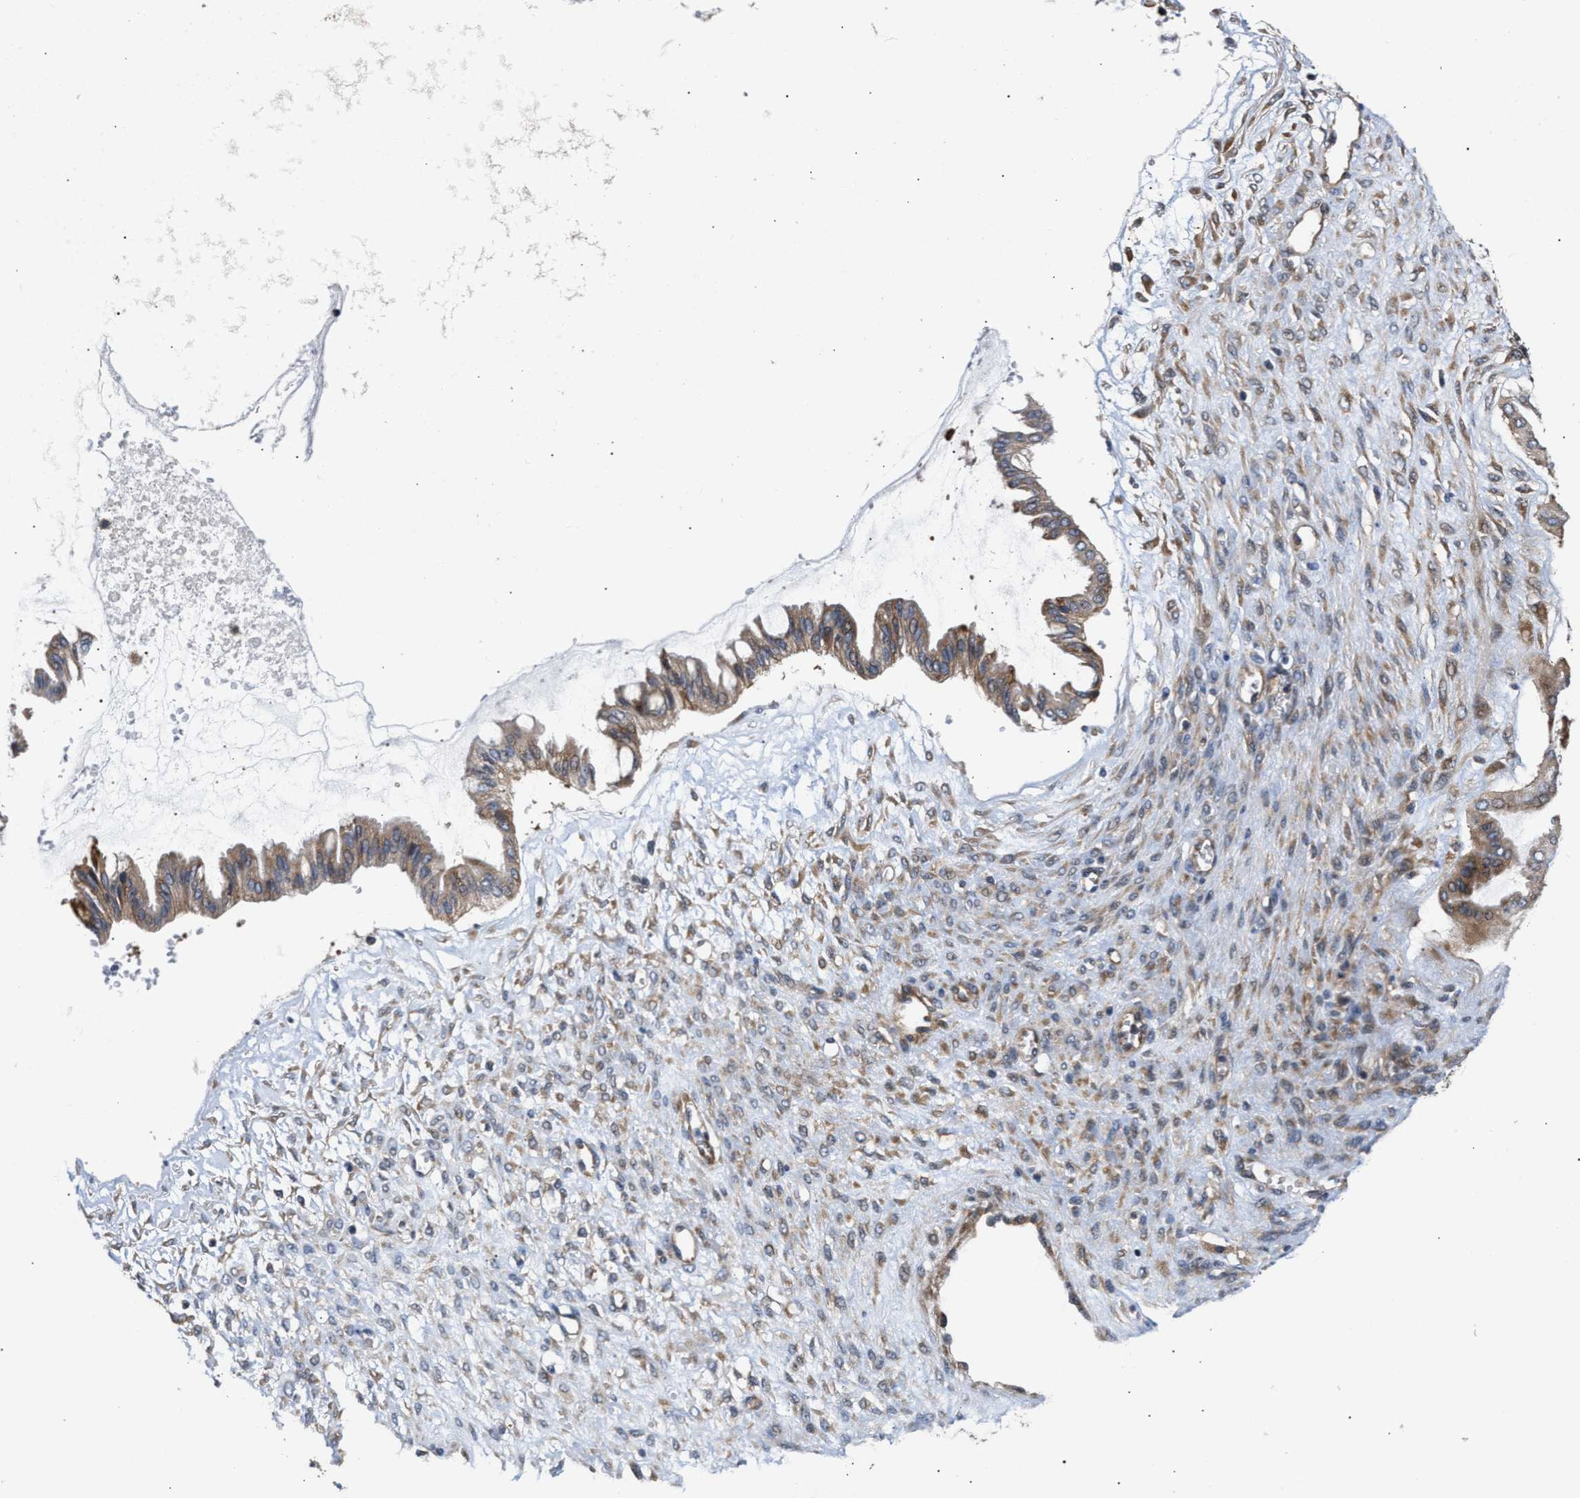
{"staining": {"intensity": "weak", "quantity": ">75%", "location": "cytoplasmic/membranous"}, "tissue": "ovarian cancer", "cell_type": "Tumor cells", "image_type": "cancer", "snomed": [{"axis": "morphology", "description": "Cystadenocarcinoma, mucinous, NOS"}, {"axis": "topography", "description": "Ovary"}], "caption": "Ovarian cancer (mucinous cystadenocarcinoma) stained with a brown dye exhibits weak cytoplasmic/membranous positive staining in about >75% of tumor cells.", "gene": "CLIP2", "patient": {"sex": "female", "age": 73}}